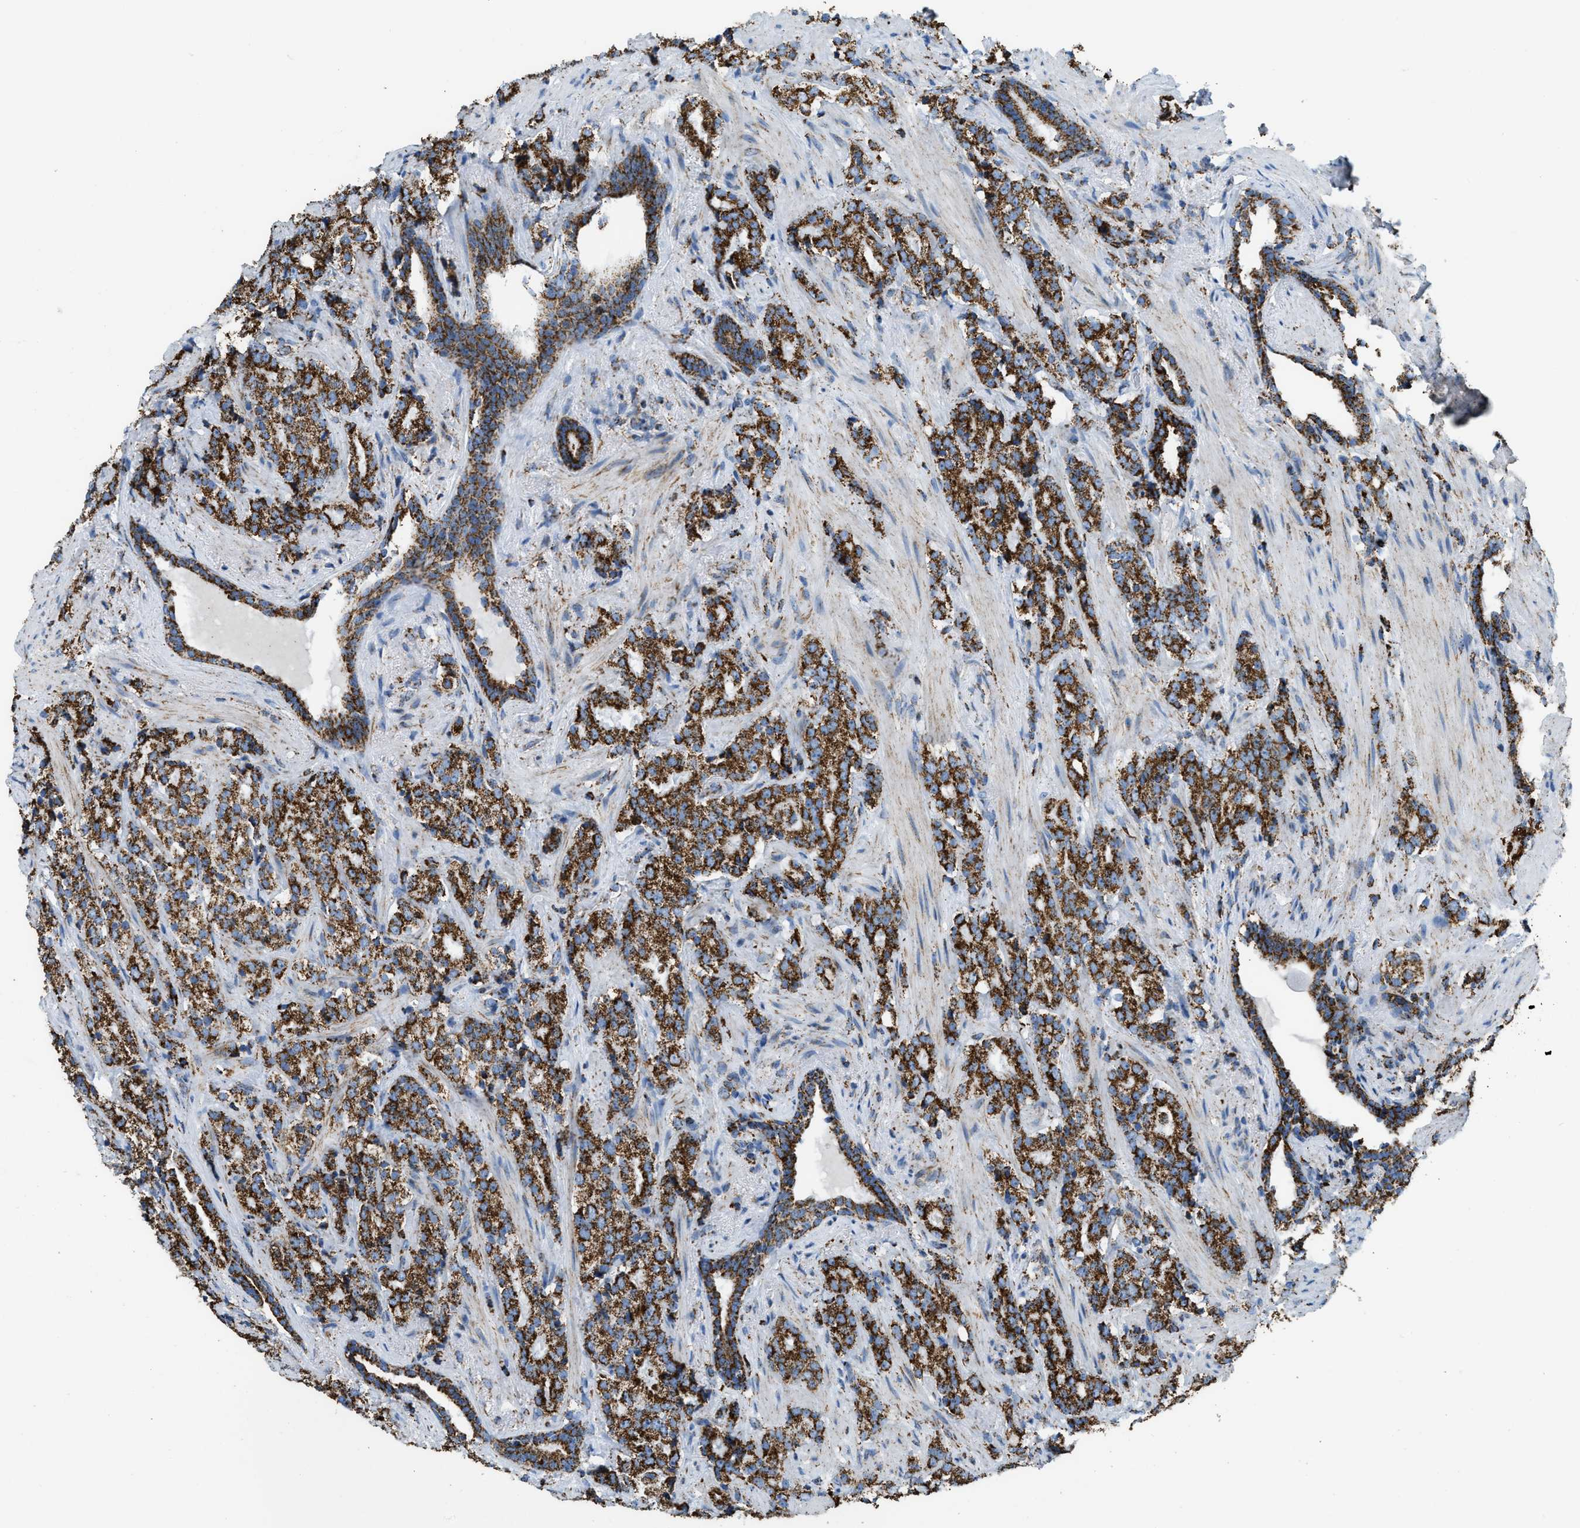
{"staining": {"intensity": "strong", "quantity": ">75%", "location": "cytoplasmic/membranous"}, "tissue": "prostate cancer", "cell_type": "Tumor cells", "image_type": "cancer", "snomed": [{"axis": "morphology", "description": "Adenocarcinoma, High grade"}, {"axis": "topography", "description": "Prostate"}], "caption": "High-grade adenocarcinoma (prostate) stained for a protein displays strong cytoplasmic/membranous positivity in tumor cells.", "gene": "ETFB", "patient": {"sex": "male", "age": 71}}